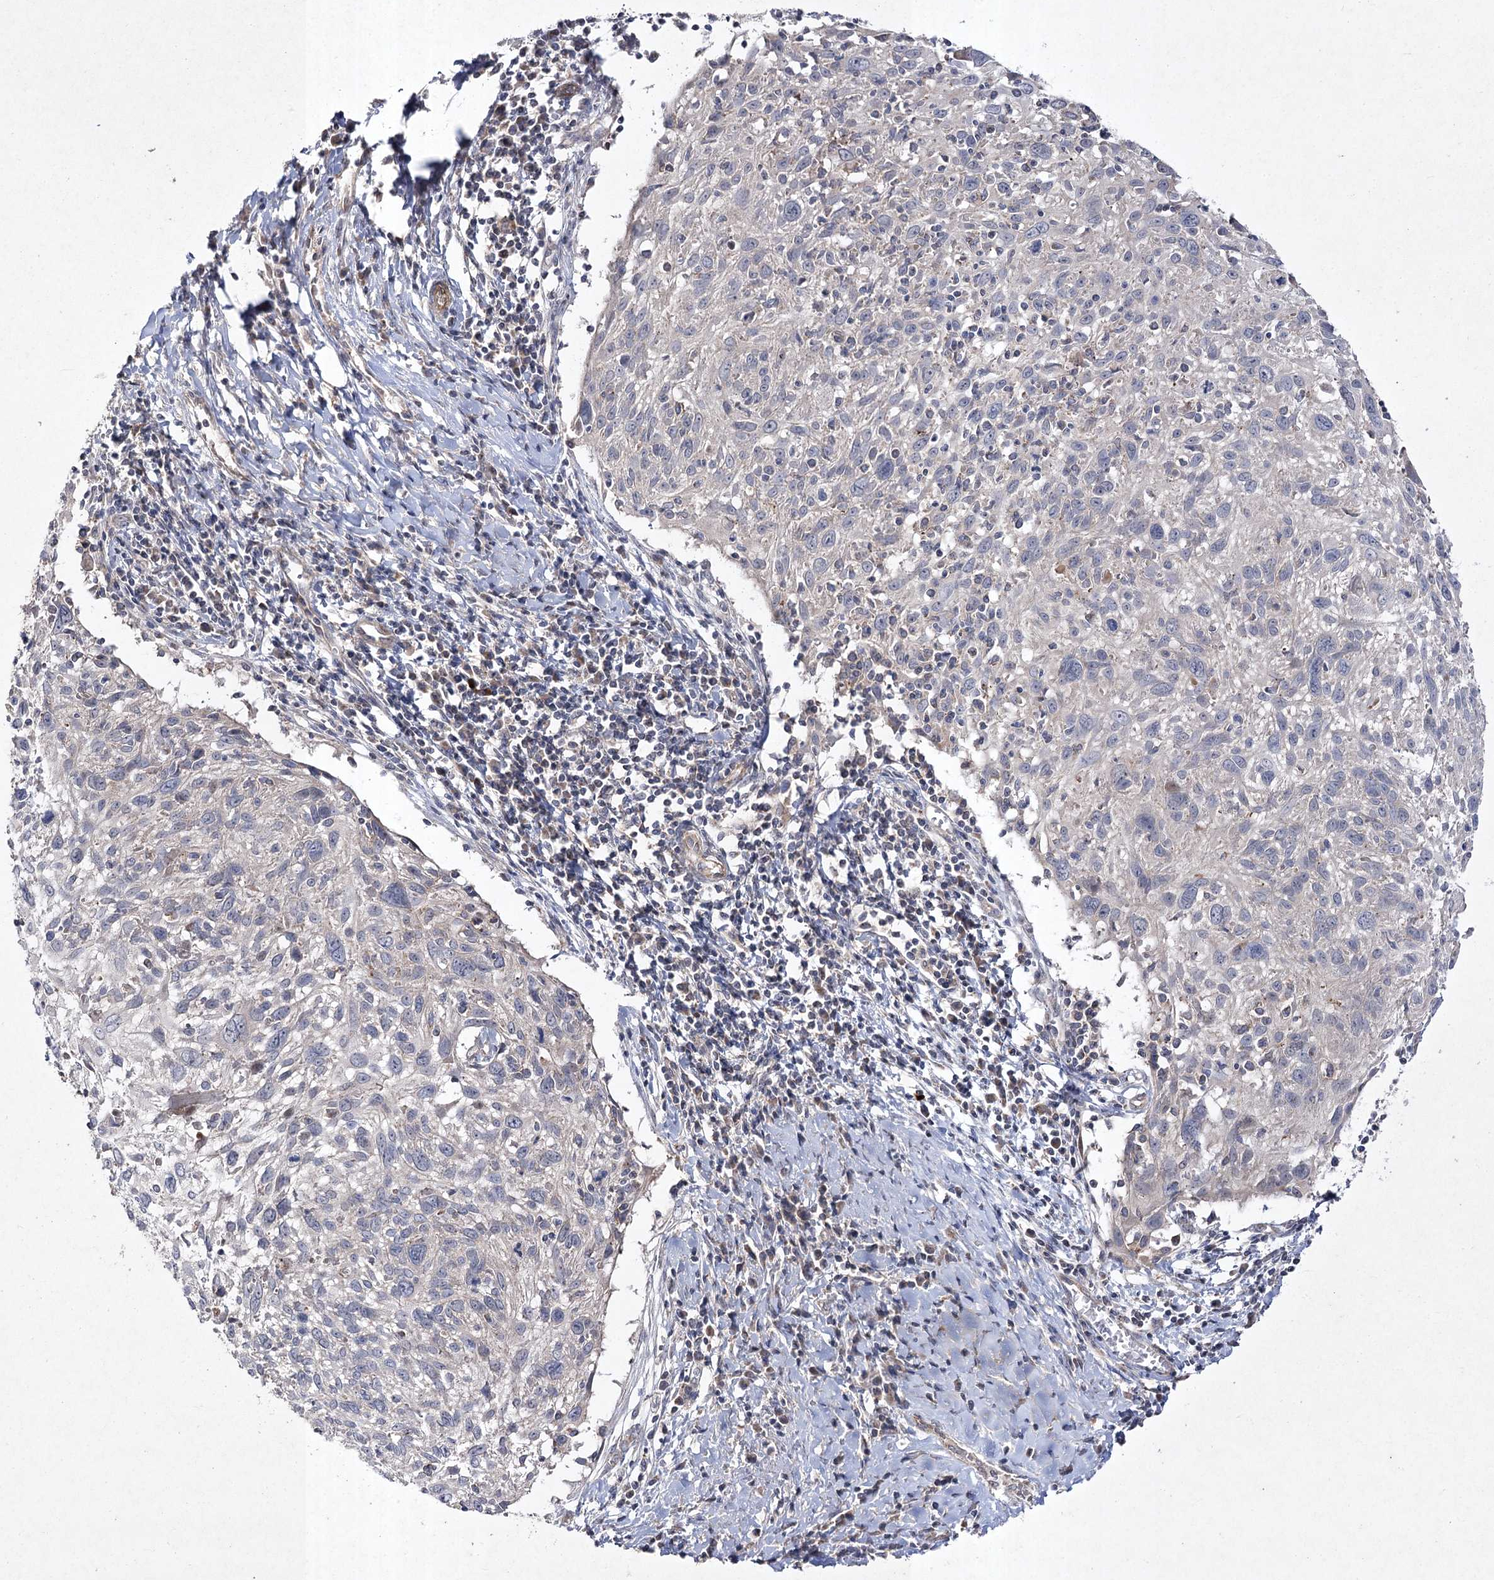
{"staining": {"intensity": "negative", "quantity": "none", "location": "none"}, "tissue": "cervical cancer", "cell_type": "Tumor cells", "image_type": "cancer", "snomed": [{"axis": "morphology", "description": "Squamous cell carcinoma, NOS"}, {"axis": "topography", "description": "Cervix"}], "caption": "Immunohistochemistry (IHC) of squamous cell carcinoma (cervical) reveals no expression in tumor cells. (IHC, brightfield microscopy, high magnification).", "gene": "FANCL", "patient": {"sex": "female", "age": 51}}